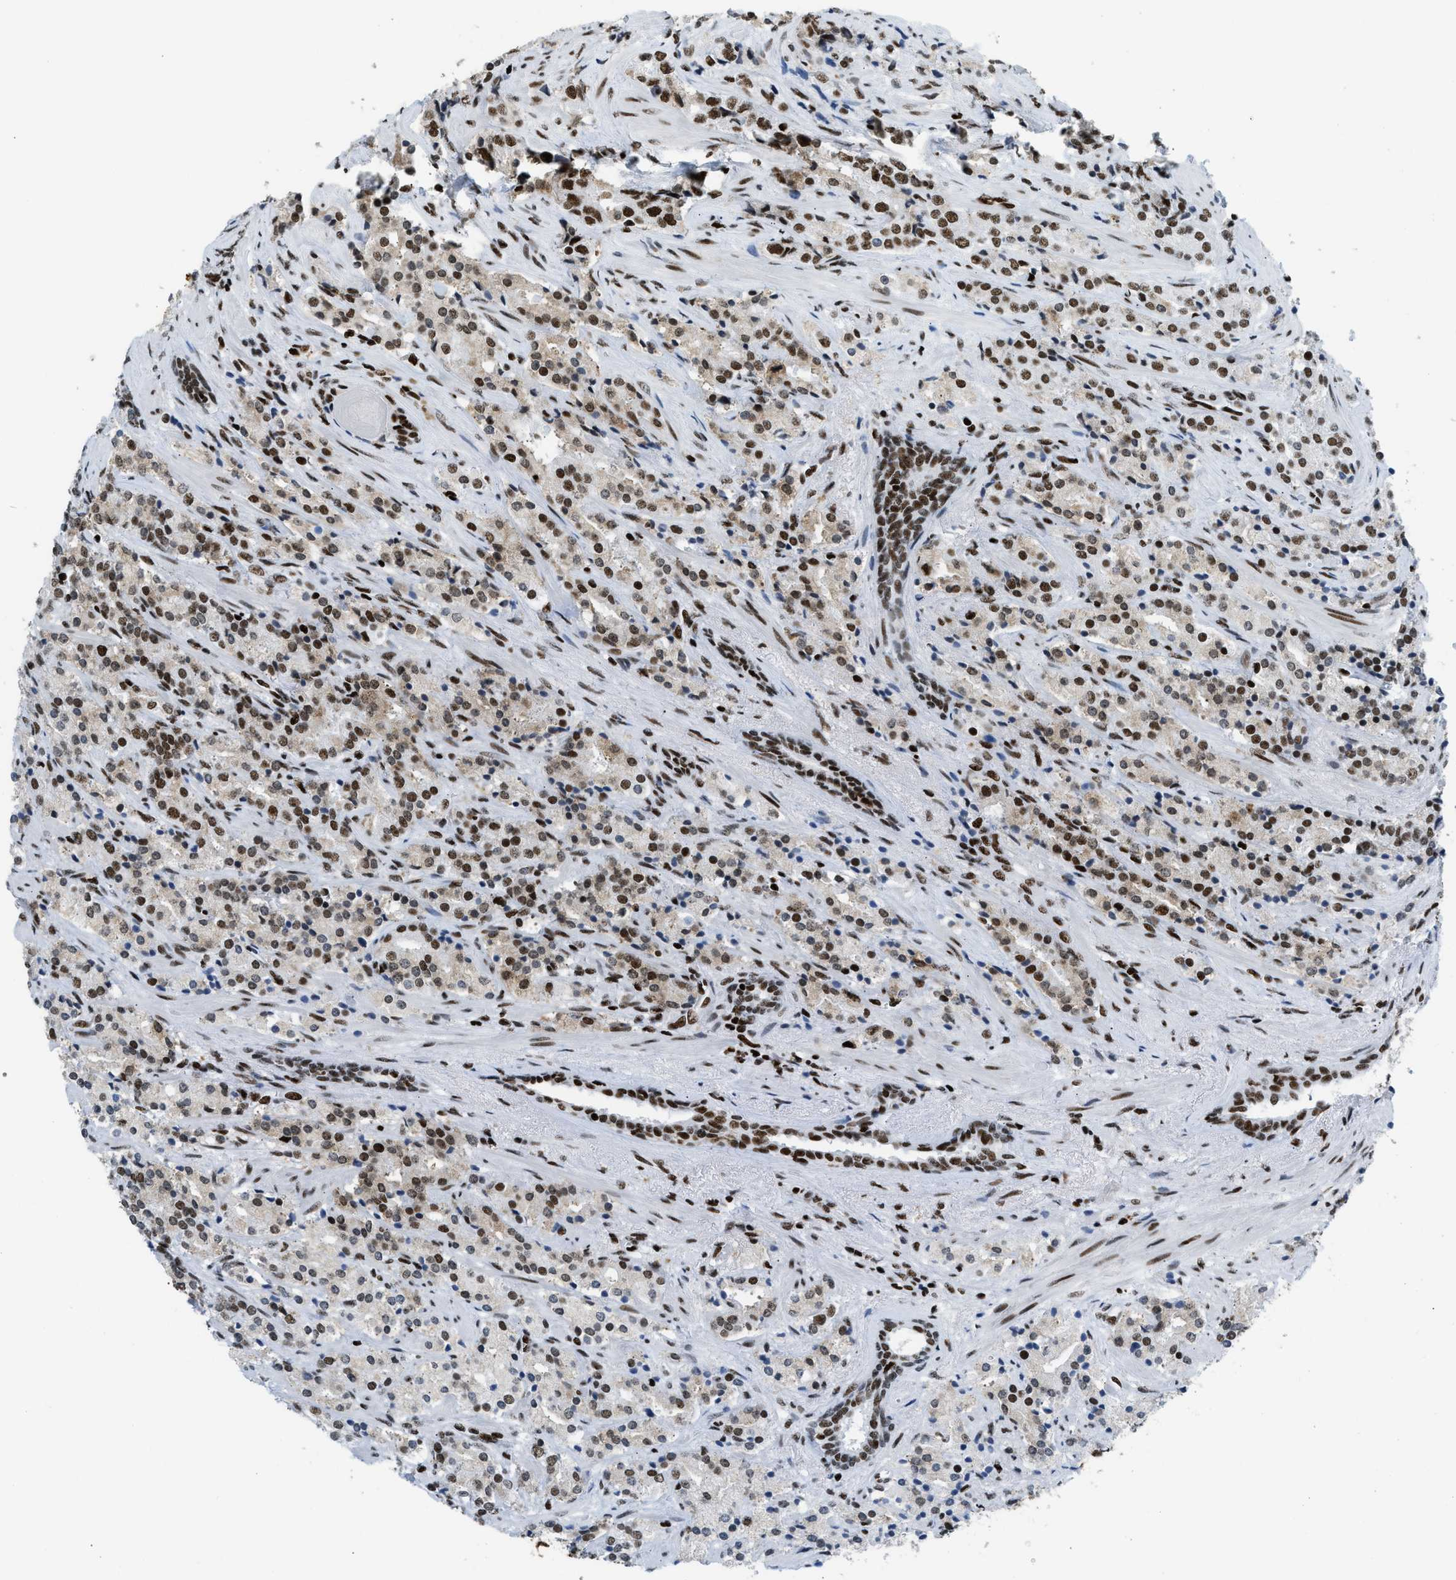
{"staining": {"intensity": "strong", "quantity": ">75%", "location": "cytoplasmic/membranous,nuclear"}, "tissue": "prostate cancer", "cell_type": "Tumor cells", "image_type": "cancer", "snomed": [{"axis": "morphology", "description": "Adenocarcinoma, High grade"}, {"axis": "topography", "description": "Prostate"}], "caption": "Immunohistochemistry (IHC) (DAB (3,3'-diaminobenzidine)) staining of human prostate adenocarcinoma (high-grade) demonstrates strong cytoplasmic/membranous and nuclear protein staining in approximately >75% of tumor cells.", "gene": "PIF1", "patient": {"sex": "male", "age": 71}}